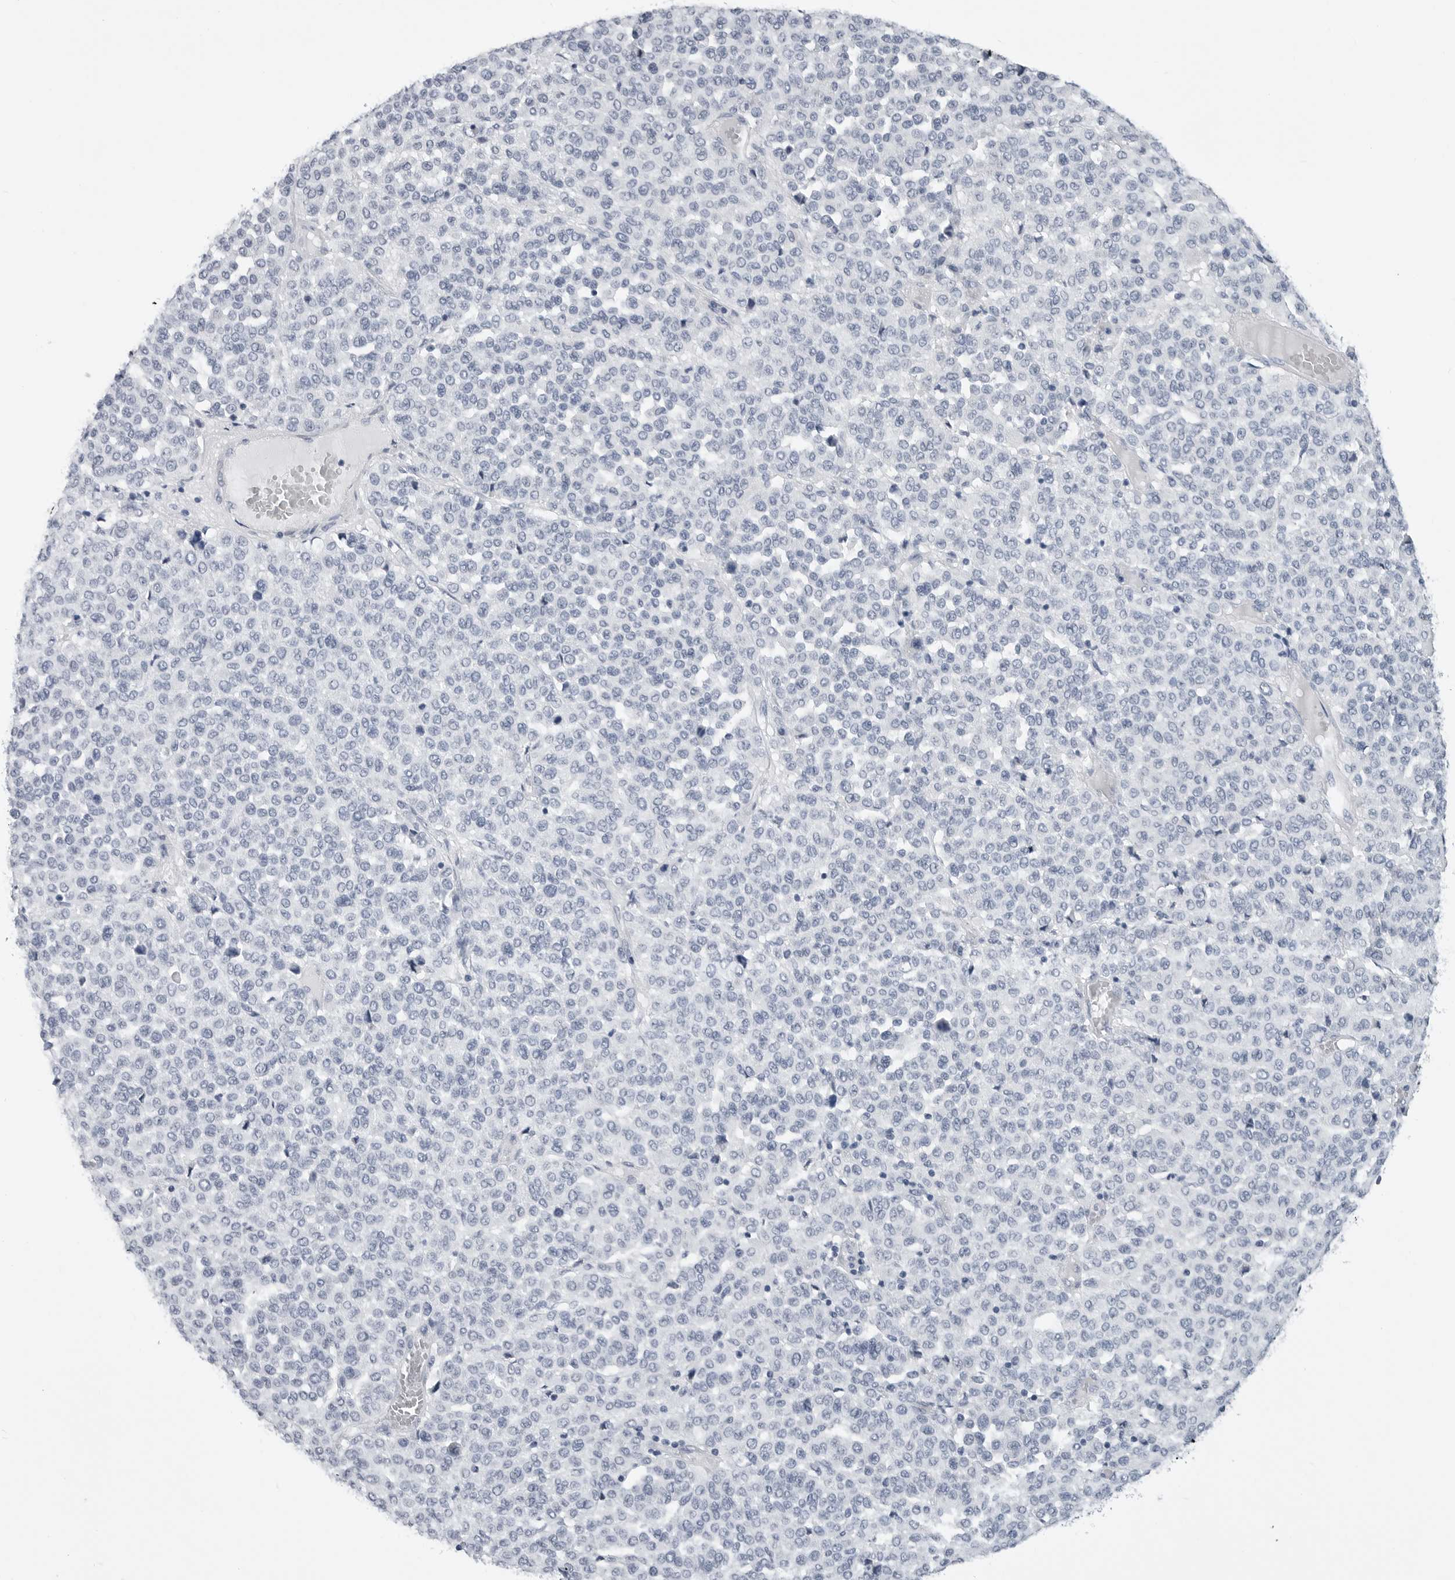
{"staining": {"intensity": "negative", "quantity": "none", "location": "none"}, "tissue": "melanoma", "cell_type": "Tumor cells", "image_type": "cancer", "snomed": [{"axis": "morphology", "description": "Malignant melanoma, Metastatic site"}, {"axis": "topography", "description": "Pancreas"}], "caption": "Tumor cells are negative for protein expression in human malignant melanoma (metastatic site).", "gene": "PLN", "patient": {"sex": "female", "age": 30}}